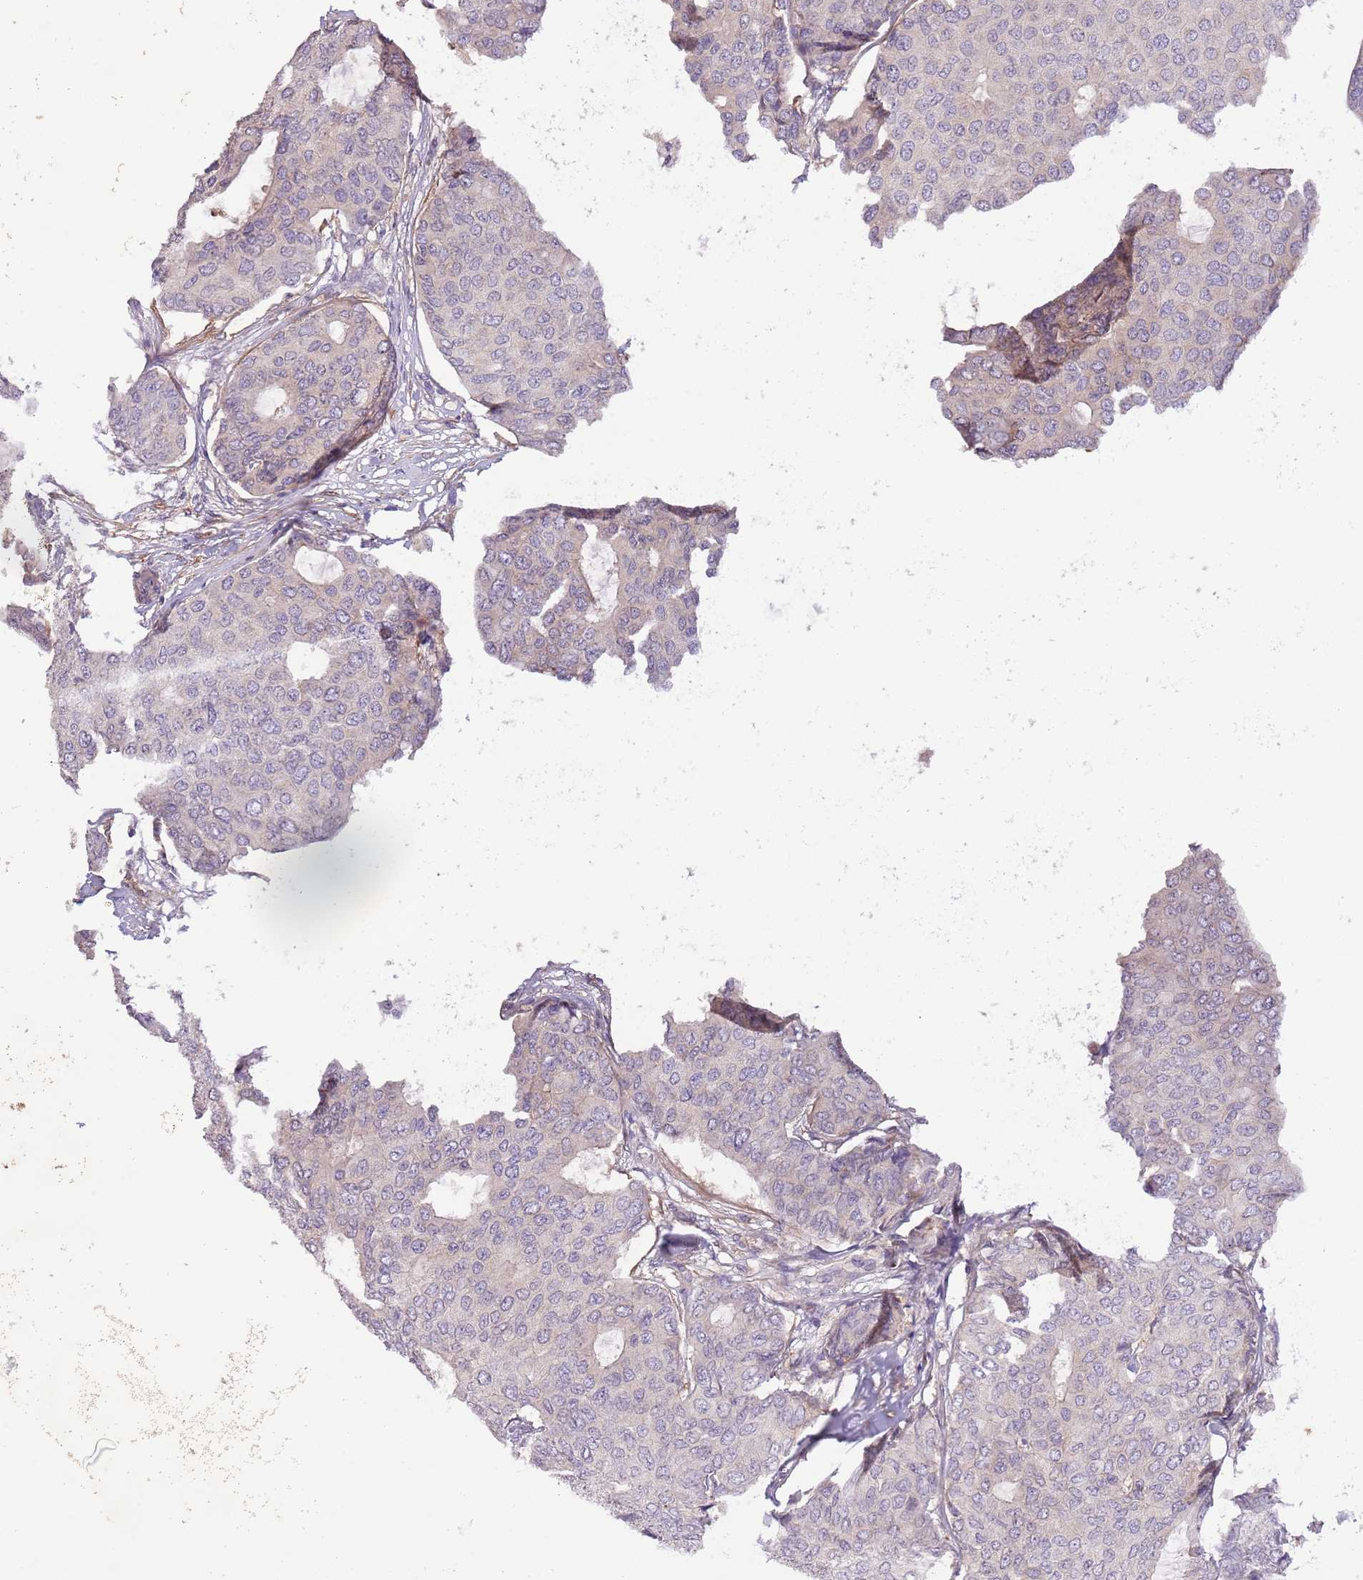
{"staining": {"intensity": "negative", "quantity": "none", "location": "none"}, "tissue": "breast cancer", "cell_type": "Tumor cells", "image_type": "cancer", "snomed": [{"axis": "morphology", "description": "Duct carcinoma"}, {"axis": "topography", "description": "Breast"}], "caption": "Immunohistochemistry micrograph of breast cancer (invasive ductal carcinoma) stained for a protein (brown), which exhibits no positivity in tumor cells. Nuclei are stained in blue.", "gene": "ZNF658", "patient": {"sex": "female", "age": 75}}